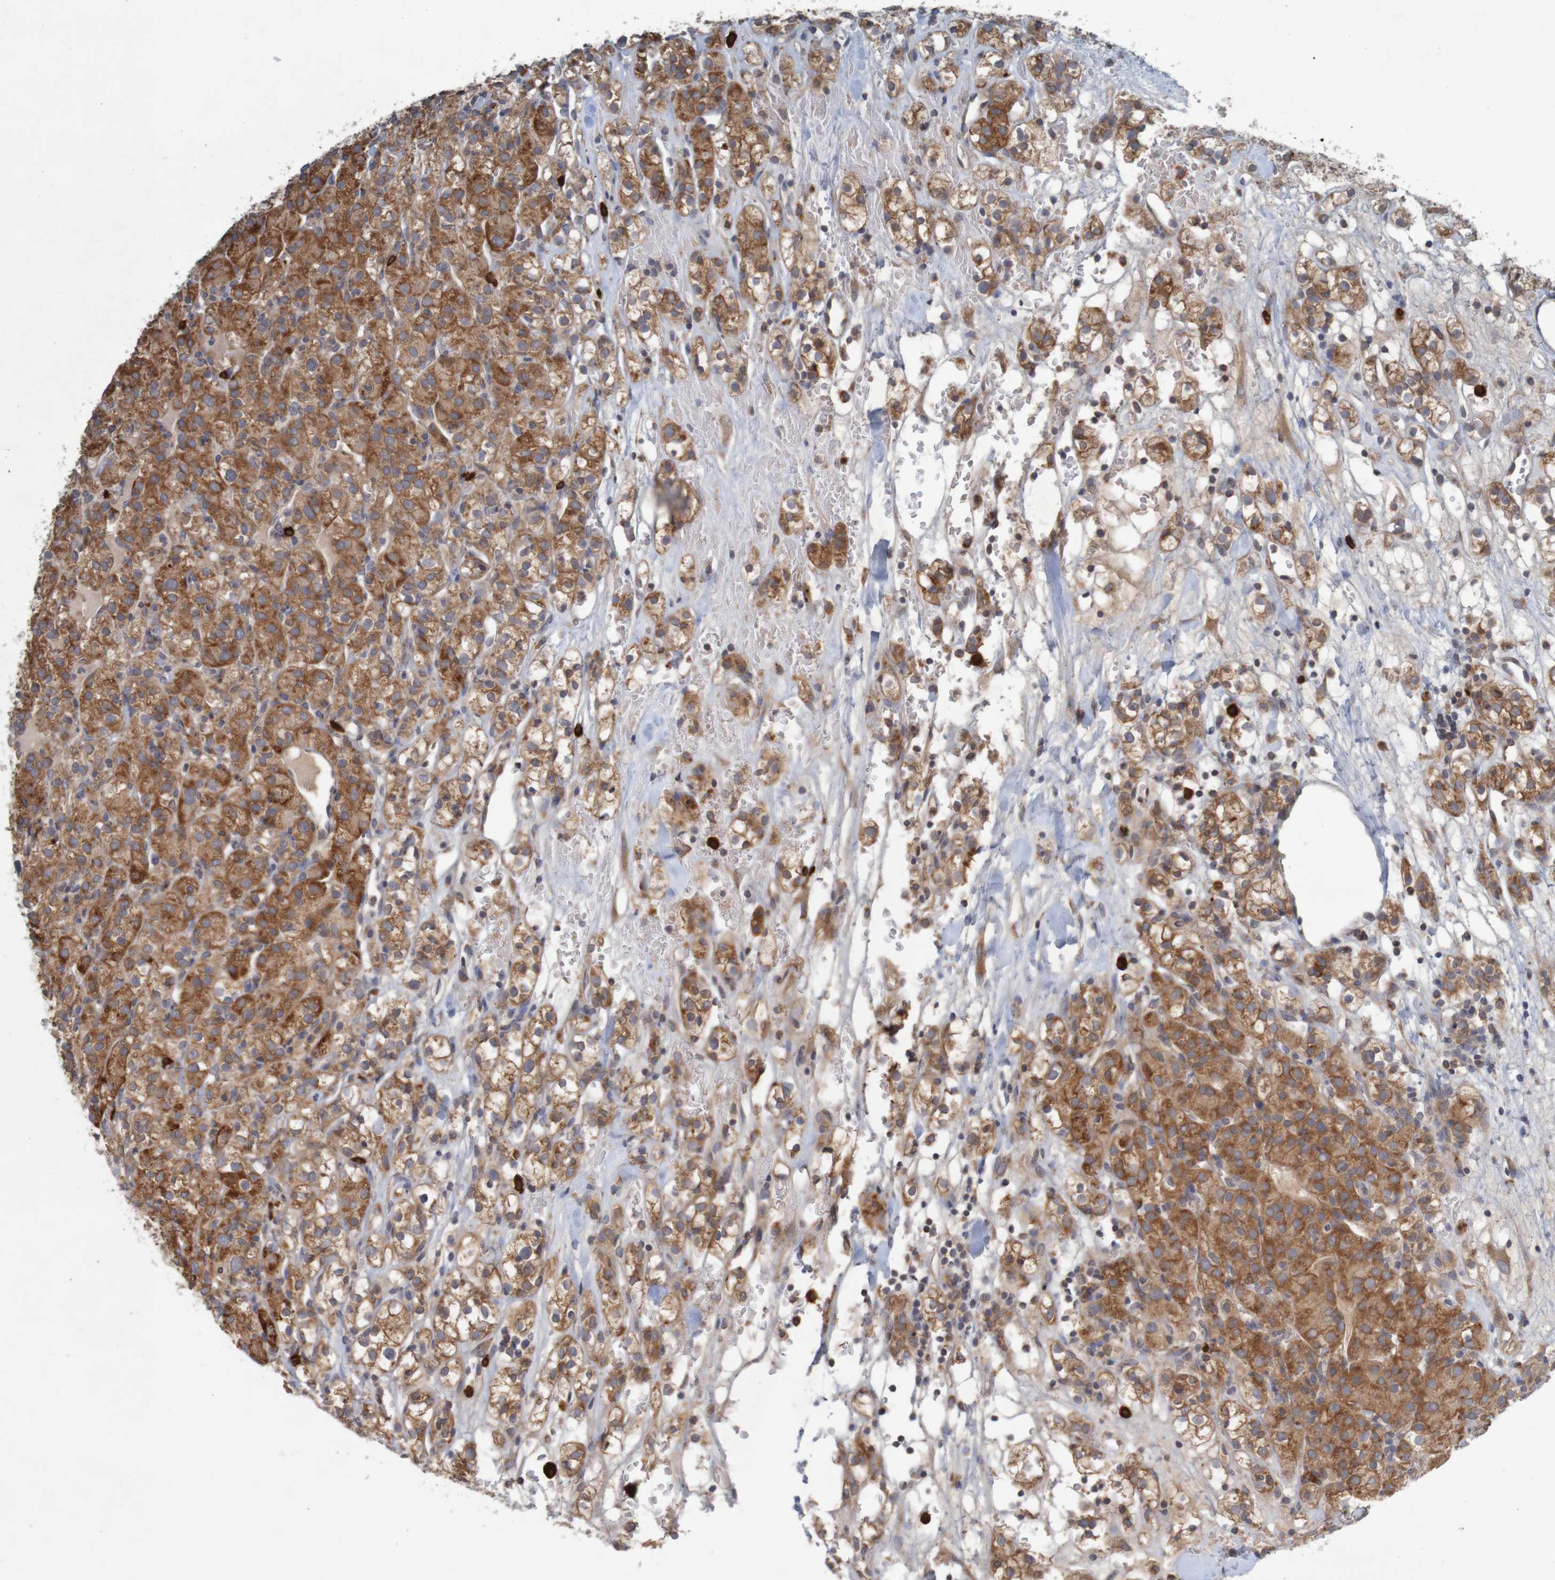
{"staining": {"intensity": "strong", "quantity": ">75%", "location": "cytoplasmic/membranous"}, "tissue": "renal cancer", "cell_type": "Tumor cells", "image_type": "cancer", "snomed": [{"axis": "morphology", "description": "Normal tissue, NOS"}, {"axis": "morphology", "description": "Adenocarcinoma, NOS"}, {"axis": "topography", "description": "Kidney"}], "caption": "Immunohistochemical staining of human renal cancer (adenocarcinoma) shows high levels of strong cytoplasmic/membranous staining in approximately >75% of tumor cells.", "gene": "B3GAT2", "patient": {"sex": "male", "age": 61}}